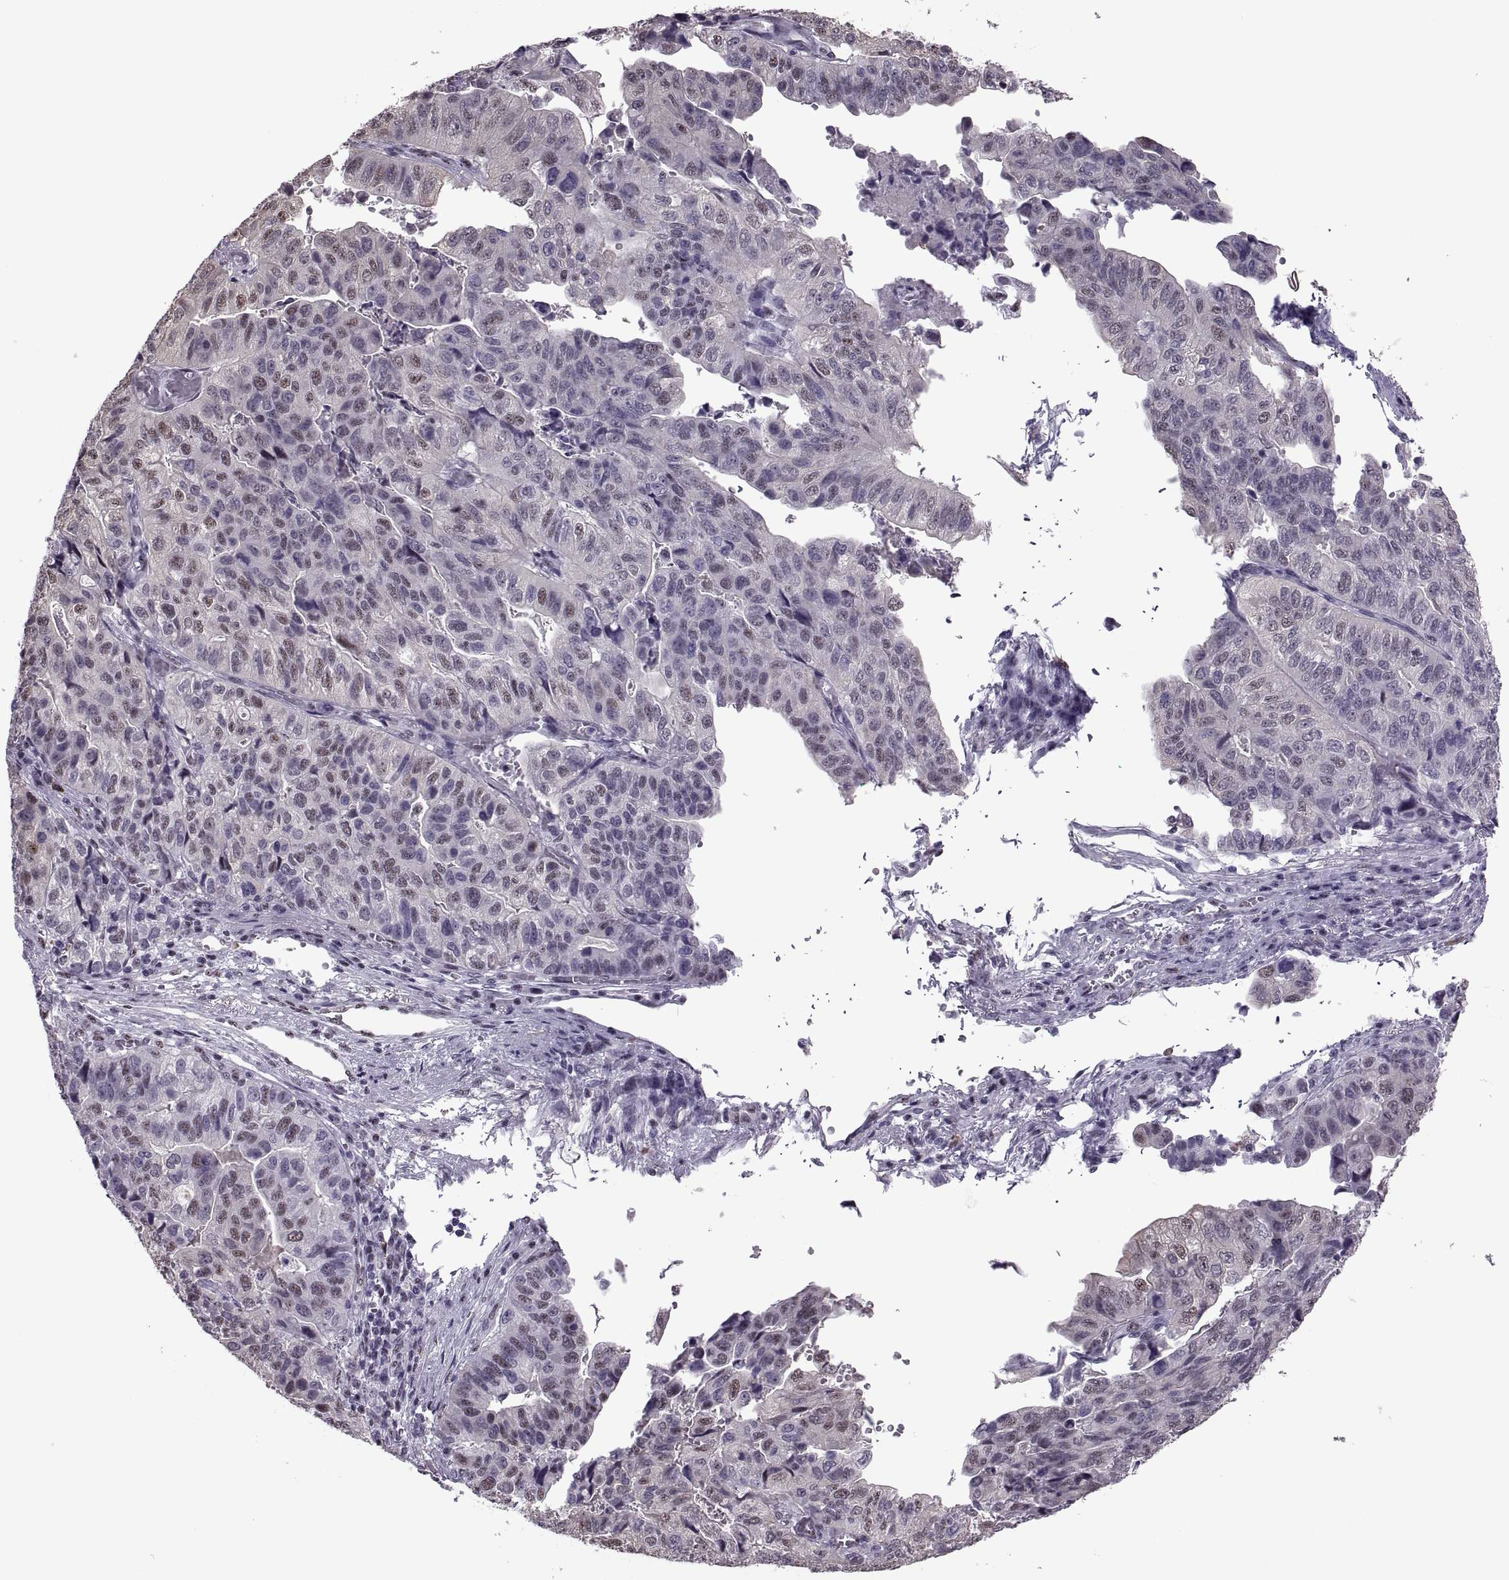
{"staining": {"intensity": "weak", "quantity": "<25%", "location": "nuclear"}, "tissue": "stomach cancer", "cell_type": "Tumor cells", "image_type": "cancer", "snomed": [{"axis": "morphology", "description": "Adenocarcinoma, NOS"}, {"axis": "topography", "description": "Stomach, upper"}], "caption": "Stomach cancer stained for a protein using IHC displays no positivity tumor cells.", "gene": "MAGEA4", "patient": {"sex": "female", "age": 67}}